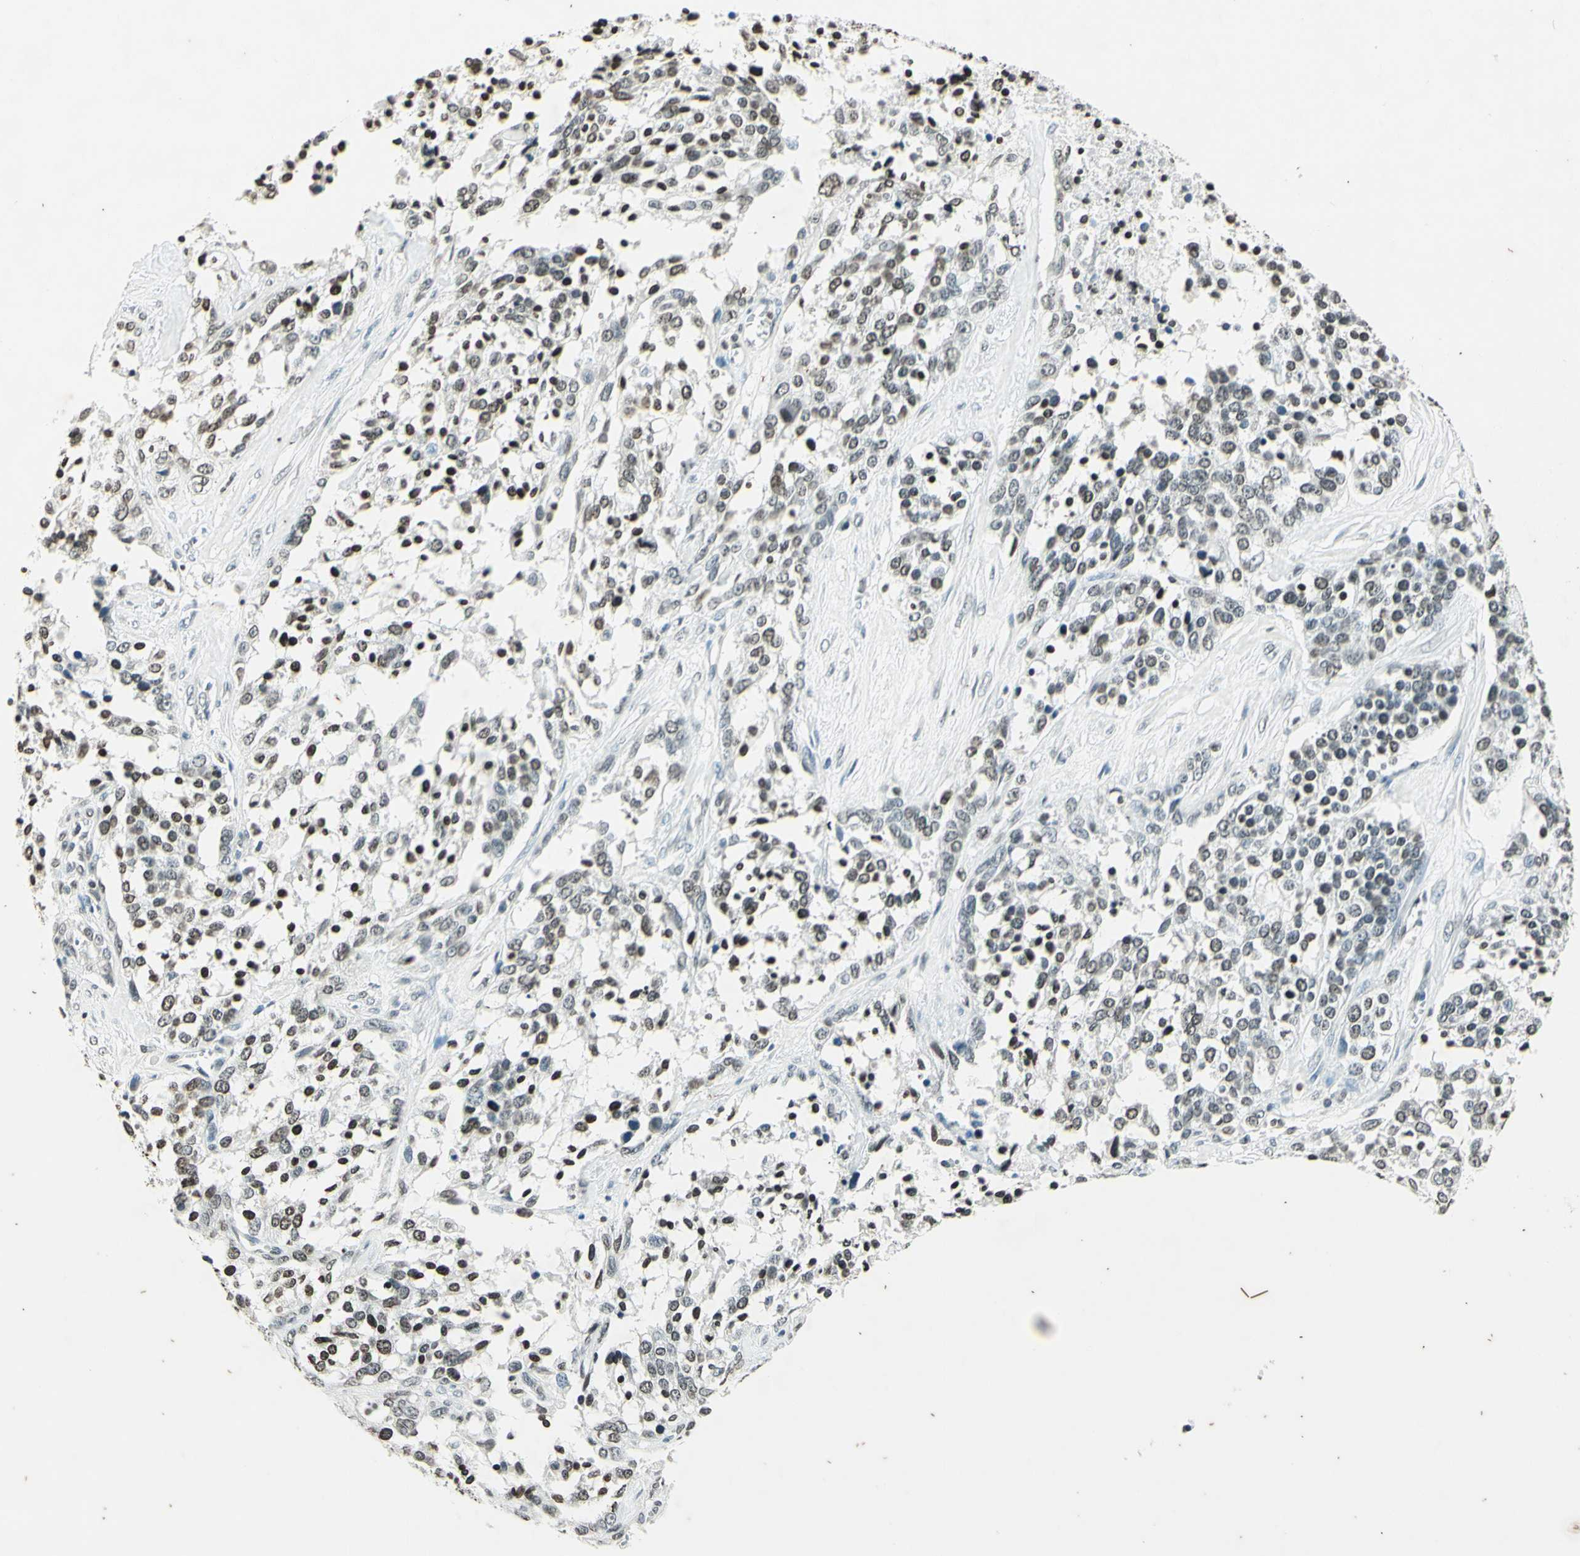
{"staining": {"intensity": "moderate", "quantity": "25%-75%", "location": "nuclear"}, "tissue": "ovarian cancer", "cell_type": "Tumor cells", "image_type": "cancer", "snomed": [{"axis": "morphology", "description": "Cystadenocarcinoma, serous, NOS"}, {"axis": "topography", "description": "Ovary"}], "caption": "Protein expression analysis of ovarian serous cystadenocarcinoma shows moderate nuclear staining in approximately 25%-75% of tumor cells.", "gene": "MSH2", "patient": {"sex": "female", "age": 44}}